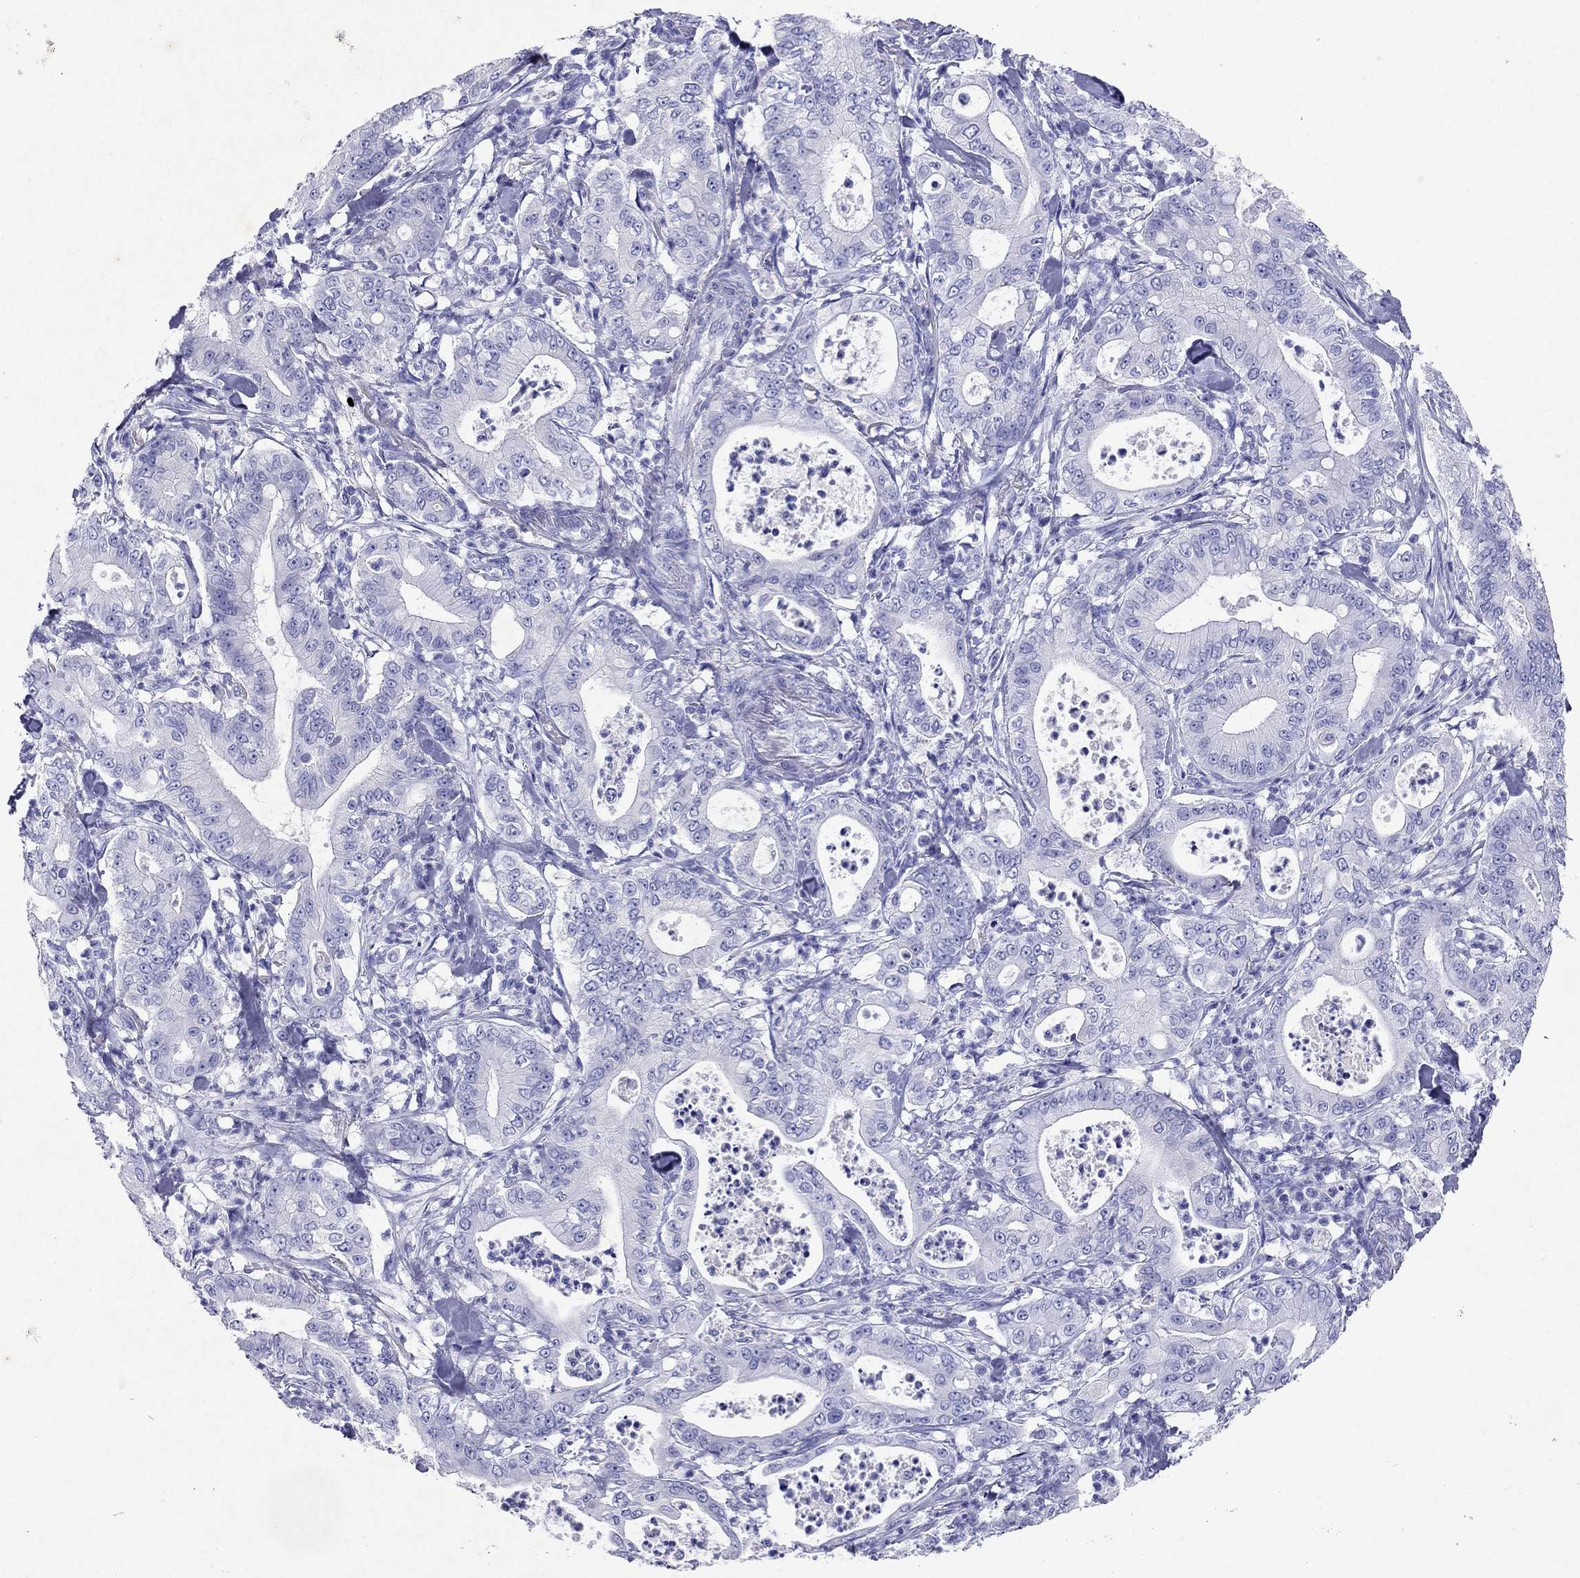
{"staining": {"intensity": "negative", "quantity": "none", "location": "none"}, "tissue": "pancreatic cancer", "cell_type": "Tumor cells", "image_type": "cancer", "snomed": [{"axis": "morphology", "description": "Adenocarcinoma, NOS"}, {"axis": "topography", "description": "Pancreas"}], "caption": "This histopathology image is of pancreatic adenocarcinoma stained with immunohistochemistry (IHC) to label a protein in brown with the nuclei are counter-stained blue. There is no staining in tumor cells. Brightfield microscopy of immunohistochemistry (IHC) stained with DAB (brown) and hematoxylin (blue), captured at high magnification.", "gene": "ARMC12", "patient": {"sex": "male", "age": 71}}